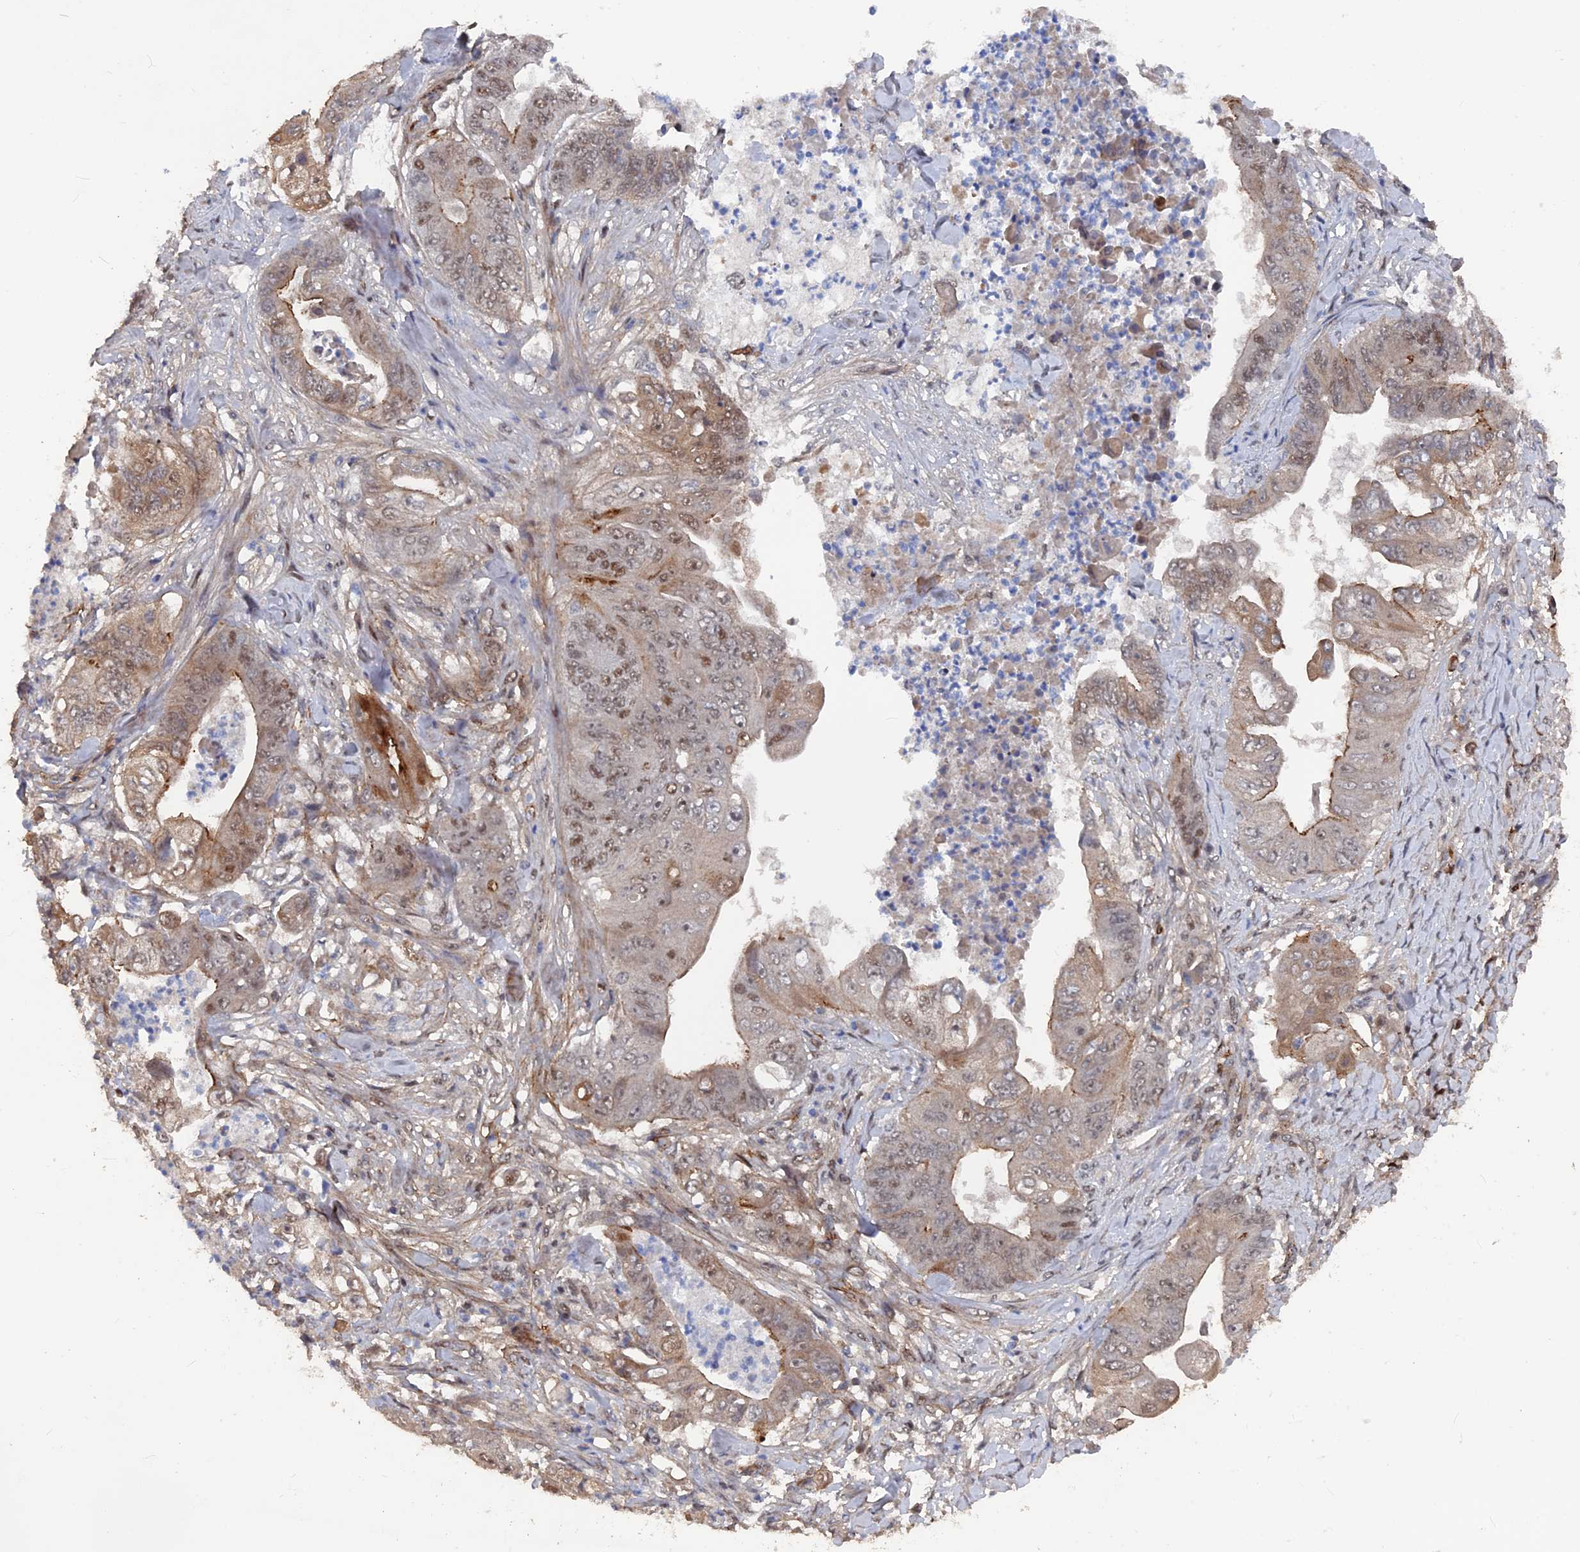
{"staining": {"intensity": "moderate", "quantity": "25%-75%", "location": "cytoplasmic/membranous,nuclear"}, "tissue": "stomach cancer", "cell_type": "Tumor cells", "image_type": "cancer", "snomed": [{"axis": "morphology", "description": "Adenocarcinoma, NOS"}, {"axis": "topography", "description": "Stomach"}], "caption": "Immunohistochemistry image of neoplastic tissue: human stomach adenocarcinoma stained using immunohistochemistry reveals medium levels of moderate protein expression localized specifically in the cytoplasmic/membranous and nuclear of tumor cells, appearing as a cytoplasmic/membranous and nuclear brown color.", "gene": "SH3D21", "patient": {"sex": "female", "age": 73}}